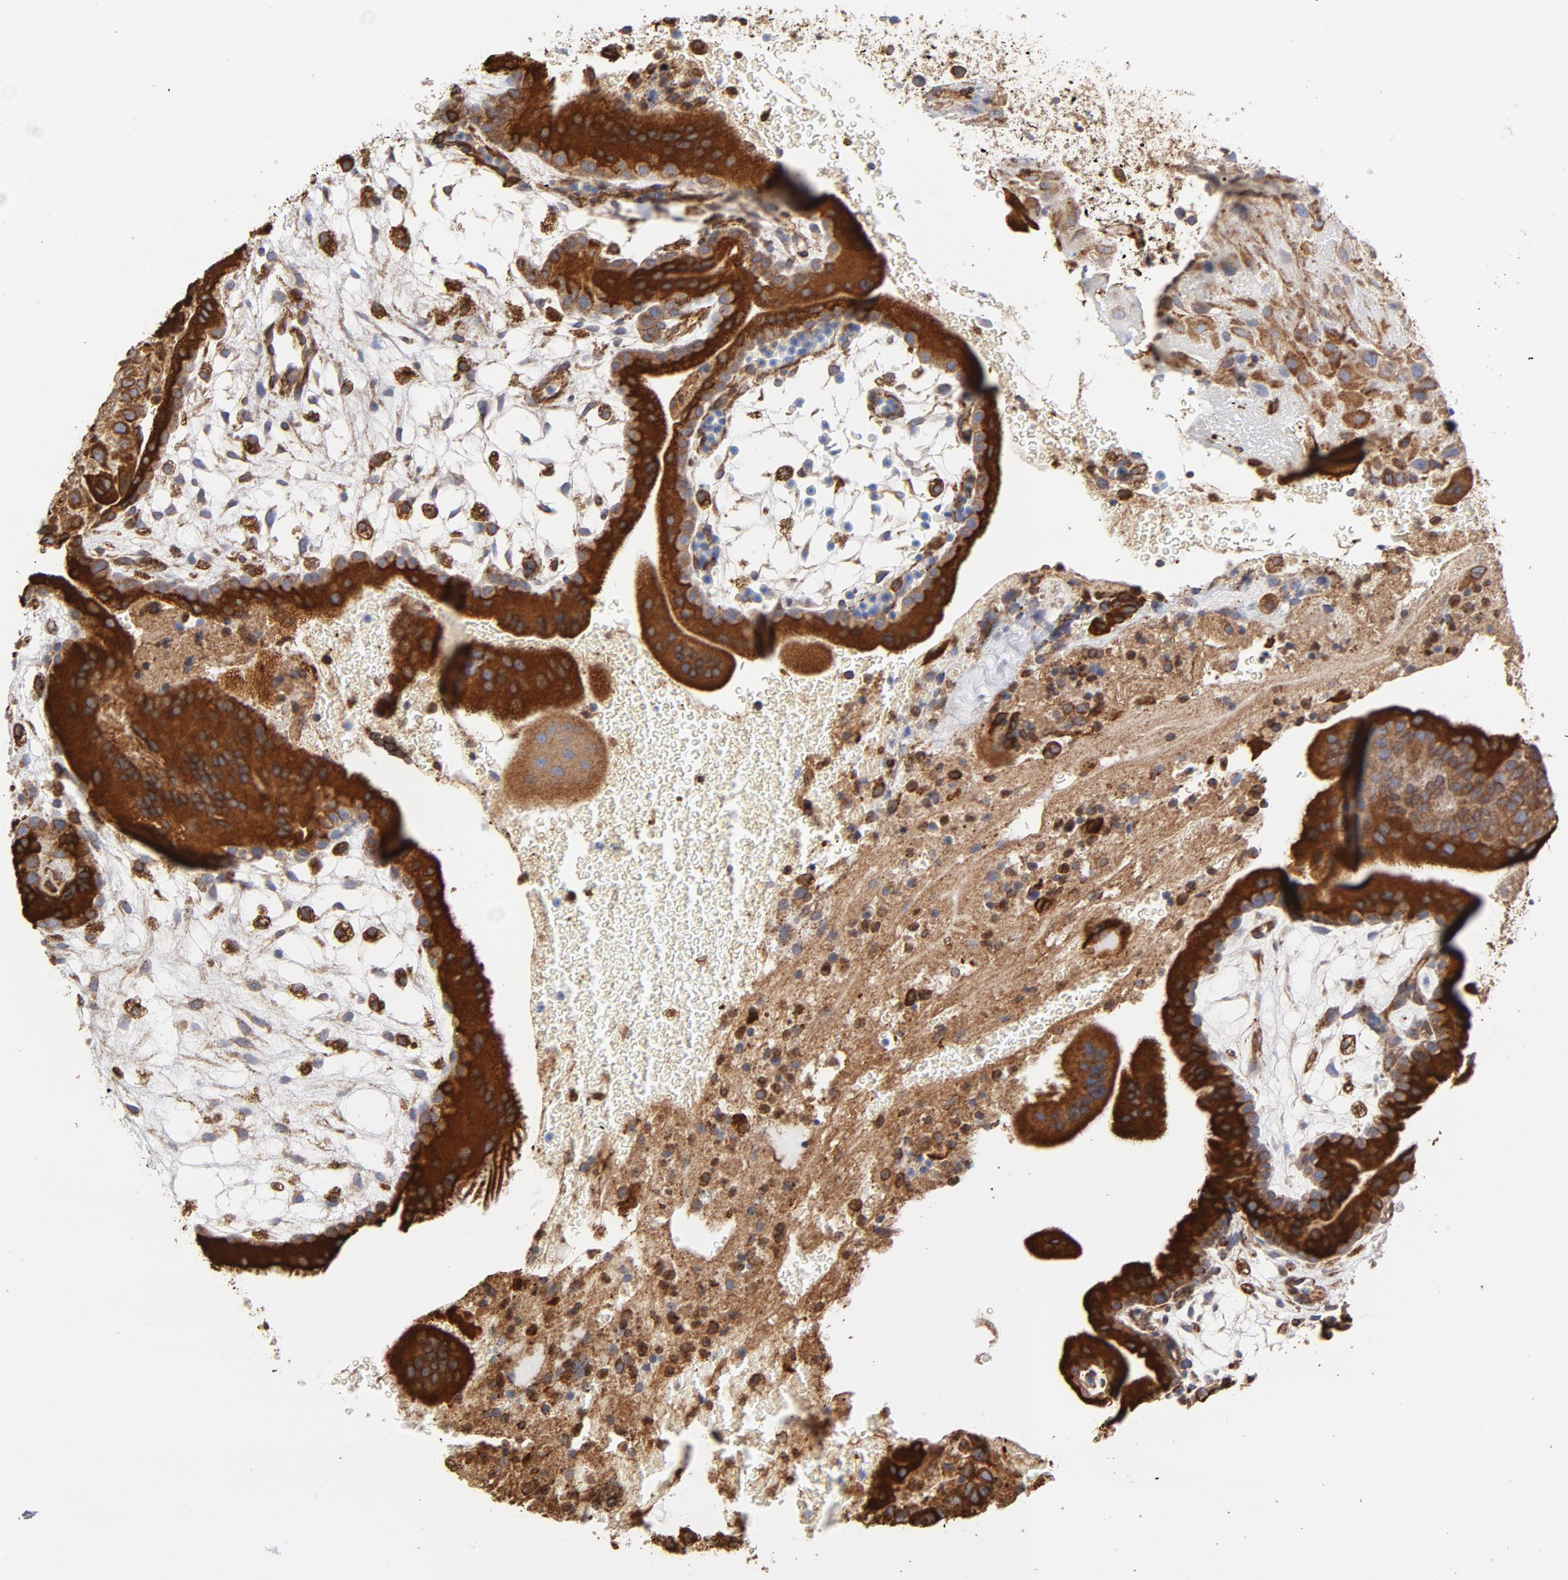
{"staining": {"intensity": "moderate", "quantity": ">75%", "location": "cytoplasmic/membranous"}, "tissue": "placenta", "cell_type": "Decidual cells", "image_type": "normal", "snomed": [{"axis": "morphology", "description": "Normal tissue, NOS"}, {"axis": "topography", "description": "Placenta"}], "caption": "There is medium levels of moderate cytoplasmic/membranous expression in decidual cells of benign placenta, as demonstrated by immunohistochemical staining (brown color).", "gene": "CANX", "patient": {"sex": "female", "age": 19}}